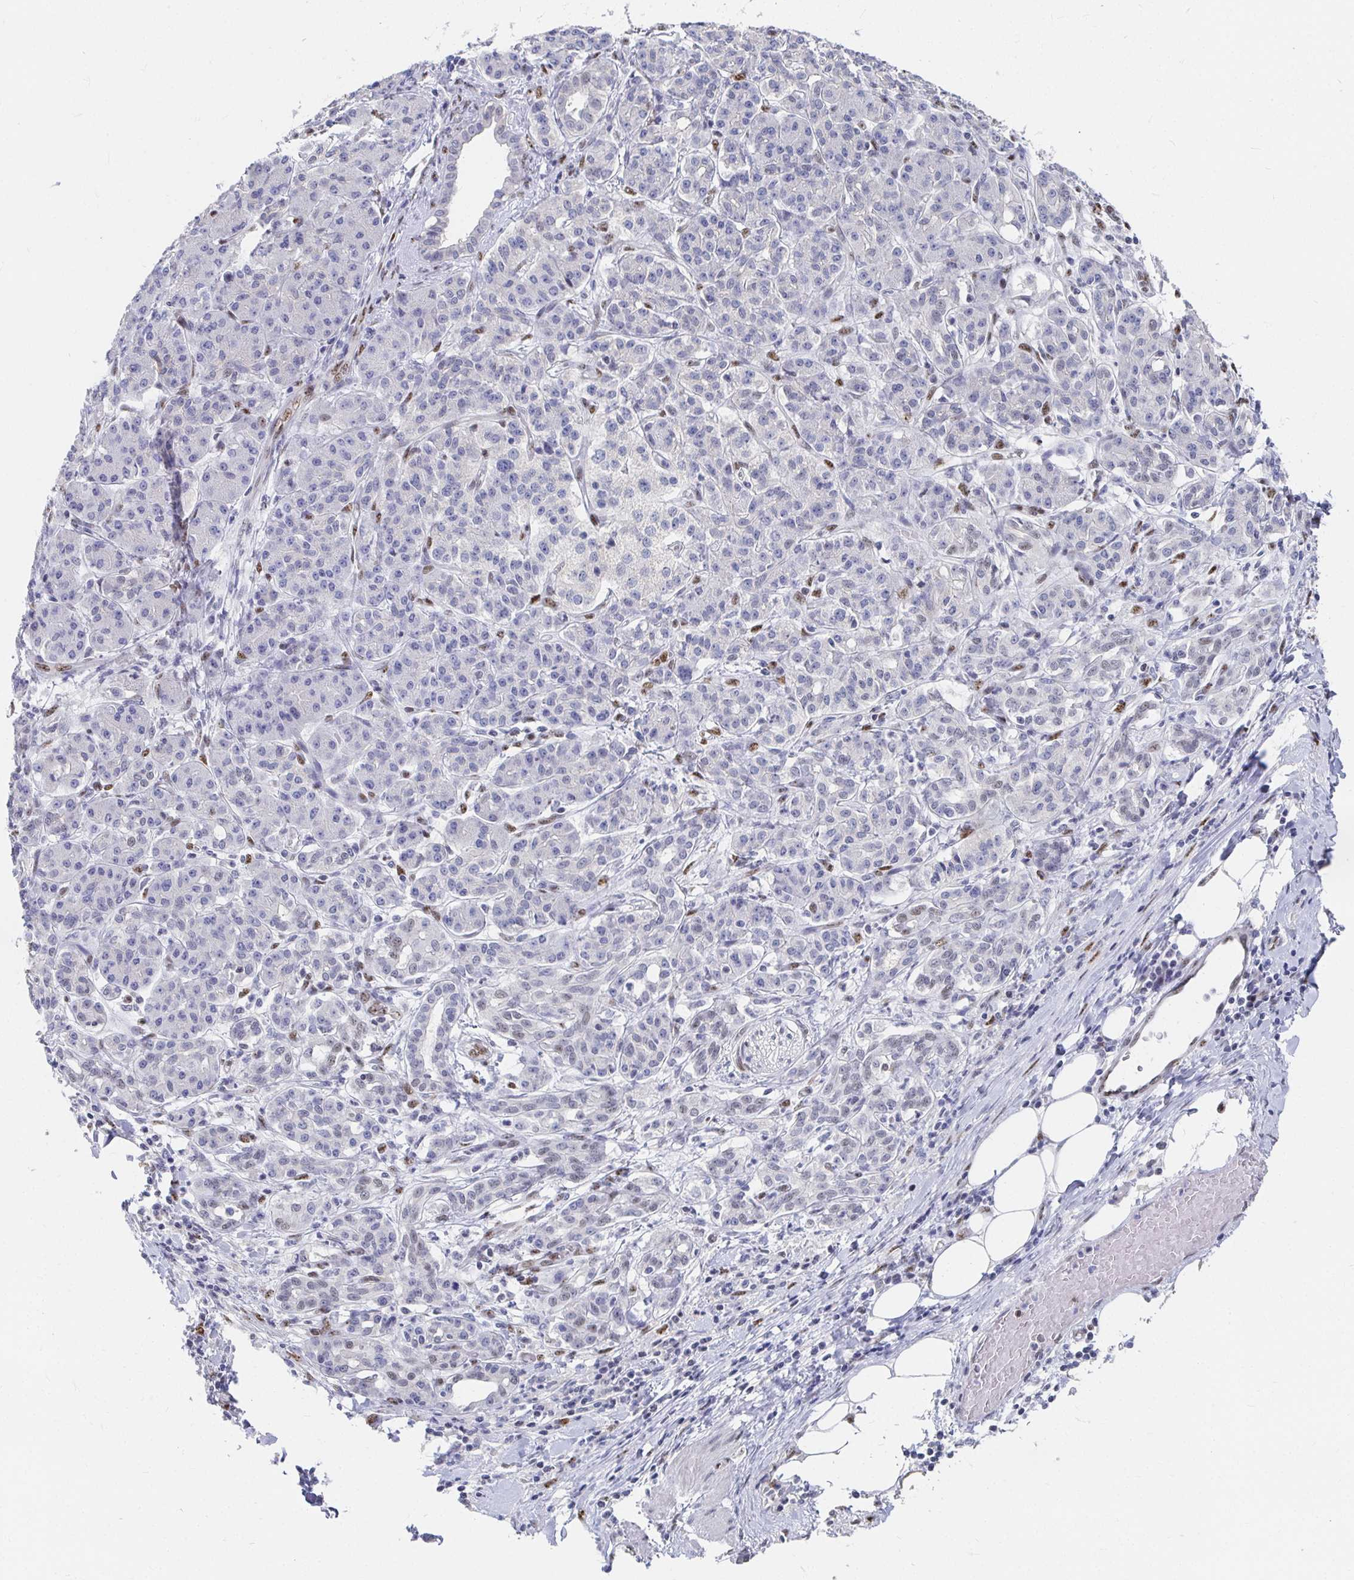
{"staining": {"intensity": "moderate", "quantity": "25%-75%", "location": "cytoplasmic/membranous,nuclear"}, "tissue": "pancreatic cancer", "cell_type": "Tumor cells", "image_type": "cancer", "snomed": [{"axis": "morphology", "description": "Adenocarcinoma, NOS"}, {"axis": "topography", "description": "Pancreas"}], "caption": "Pancreatic cancer (adenocarcinoma) stained for a protein (brown) reveals moderate cytoplasmic/membranous and nuclear positive staining in approximately 25%-75% of tumor cells.", "gene": "CLIC3", "patient": {"sex": "male", "age": 58}}